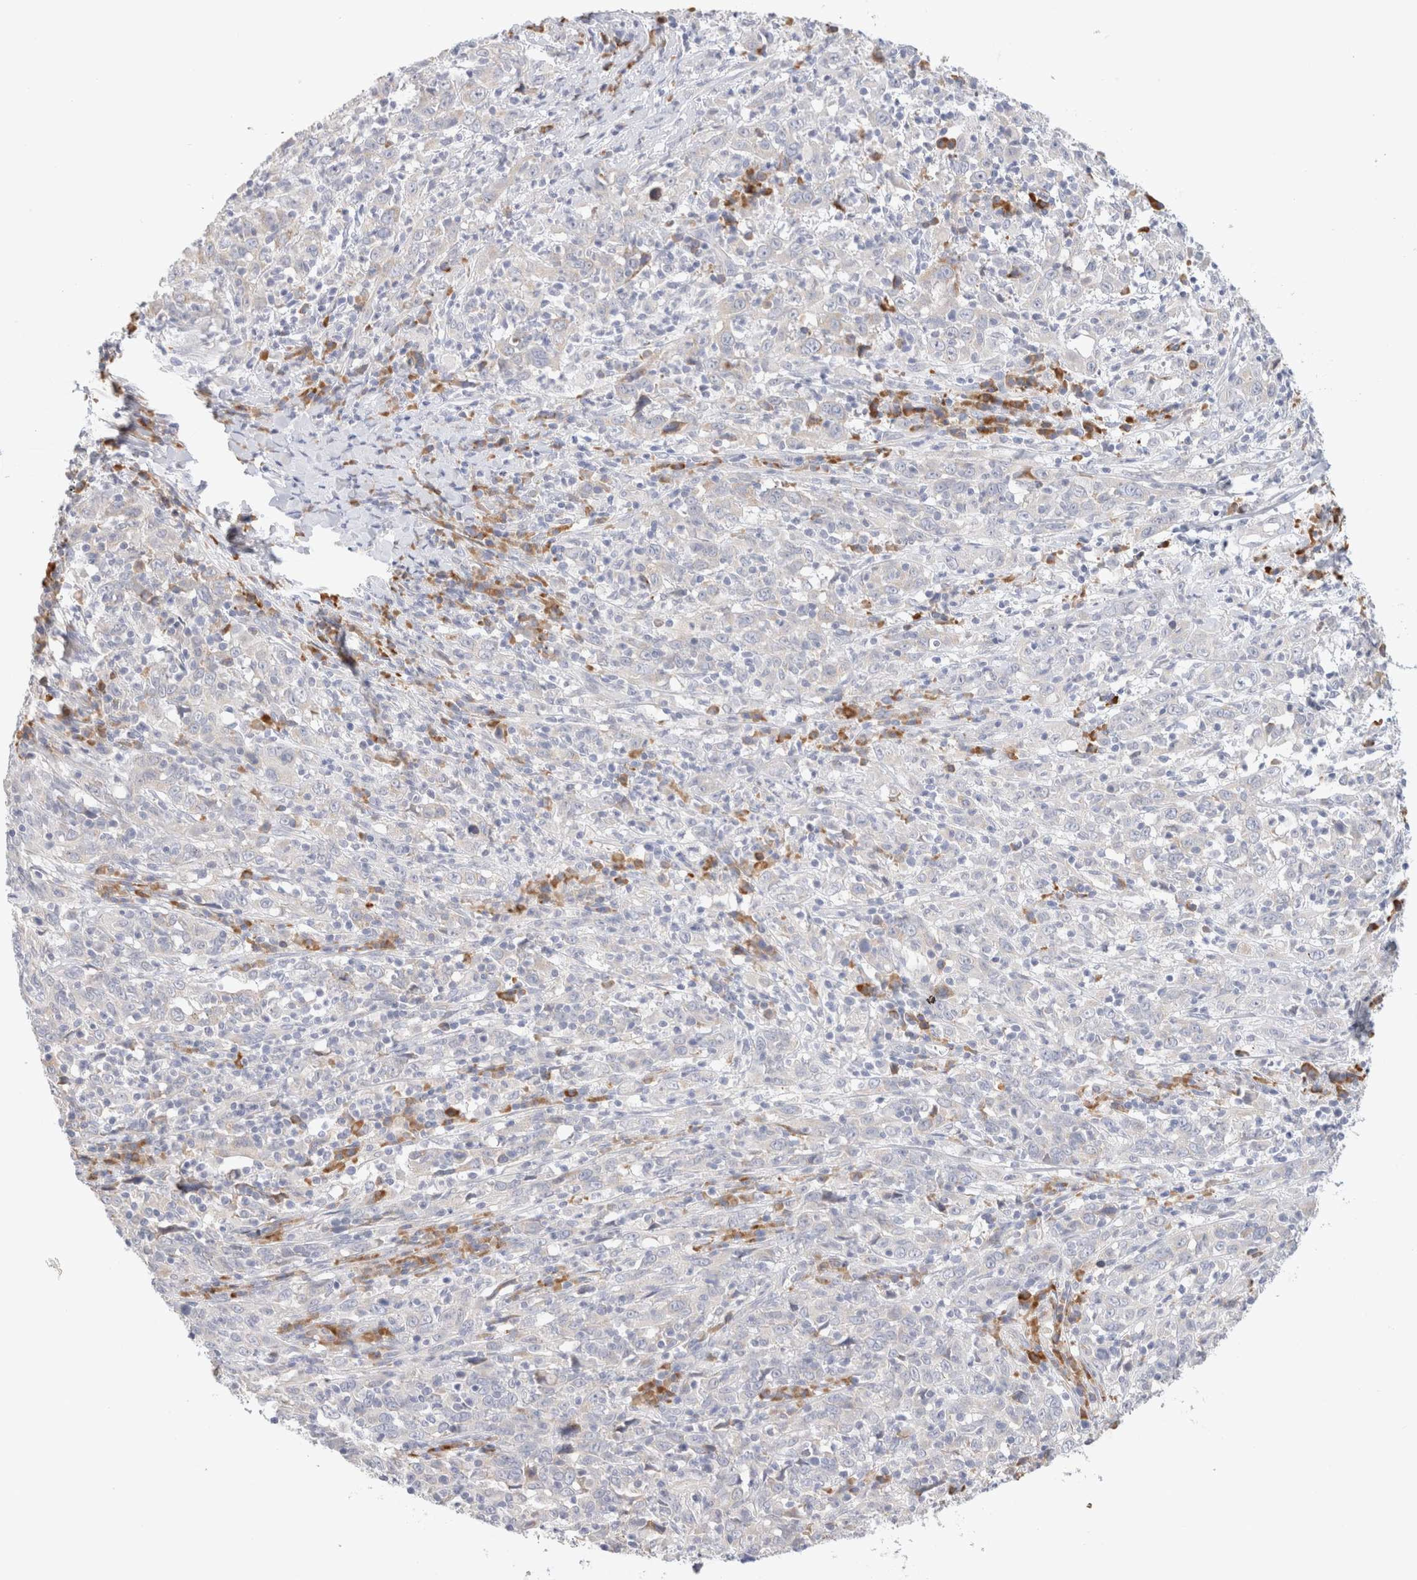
{"staining": {"intensity": "negative", "quantity": "none", "location": "none"}, "tissue": "cervical cancer", "cell_type": "Tumor cells", "image_type": "cancer", "snomed": [{"axis": "morphology", "description": "Squamous cell carcinoma, NOS"}, {"axis": "topography", "description": "Cervix"}], "caption": "Immunohistochemical staining of human squamous cell carcinoma (cervical) shows no significant staining in tumor cells.", "gene": "GADD45G", "patient": {"sex": "female", "age": 46}}